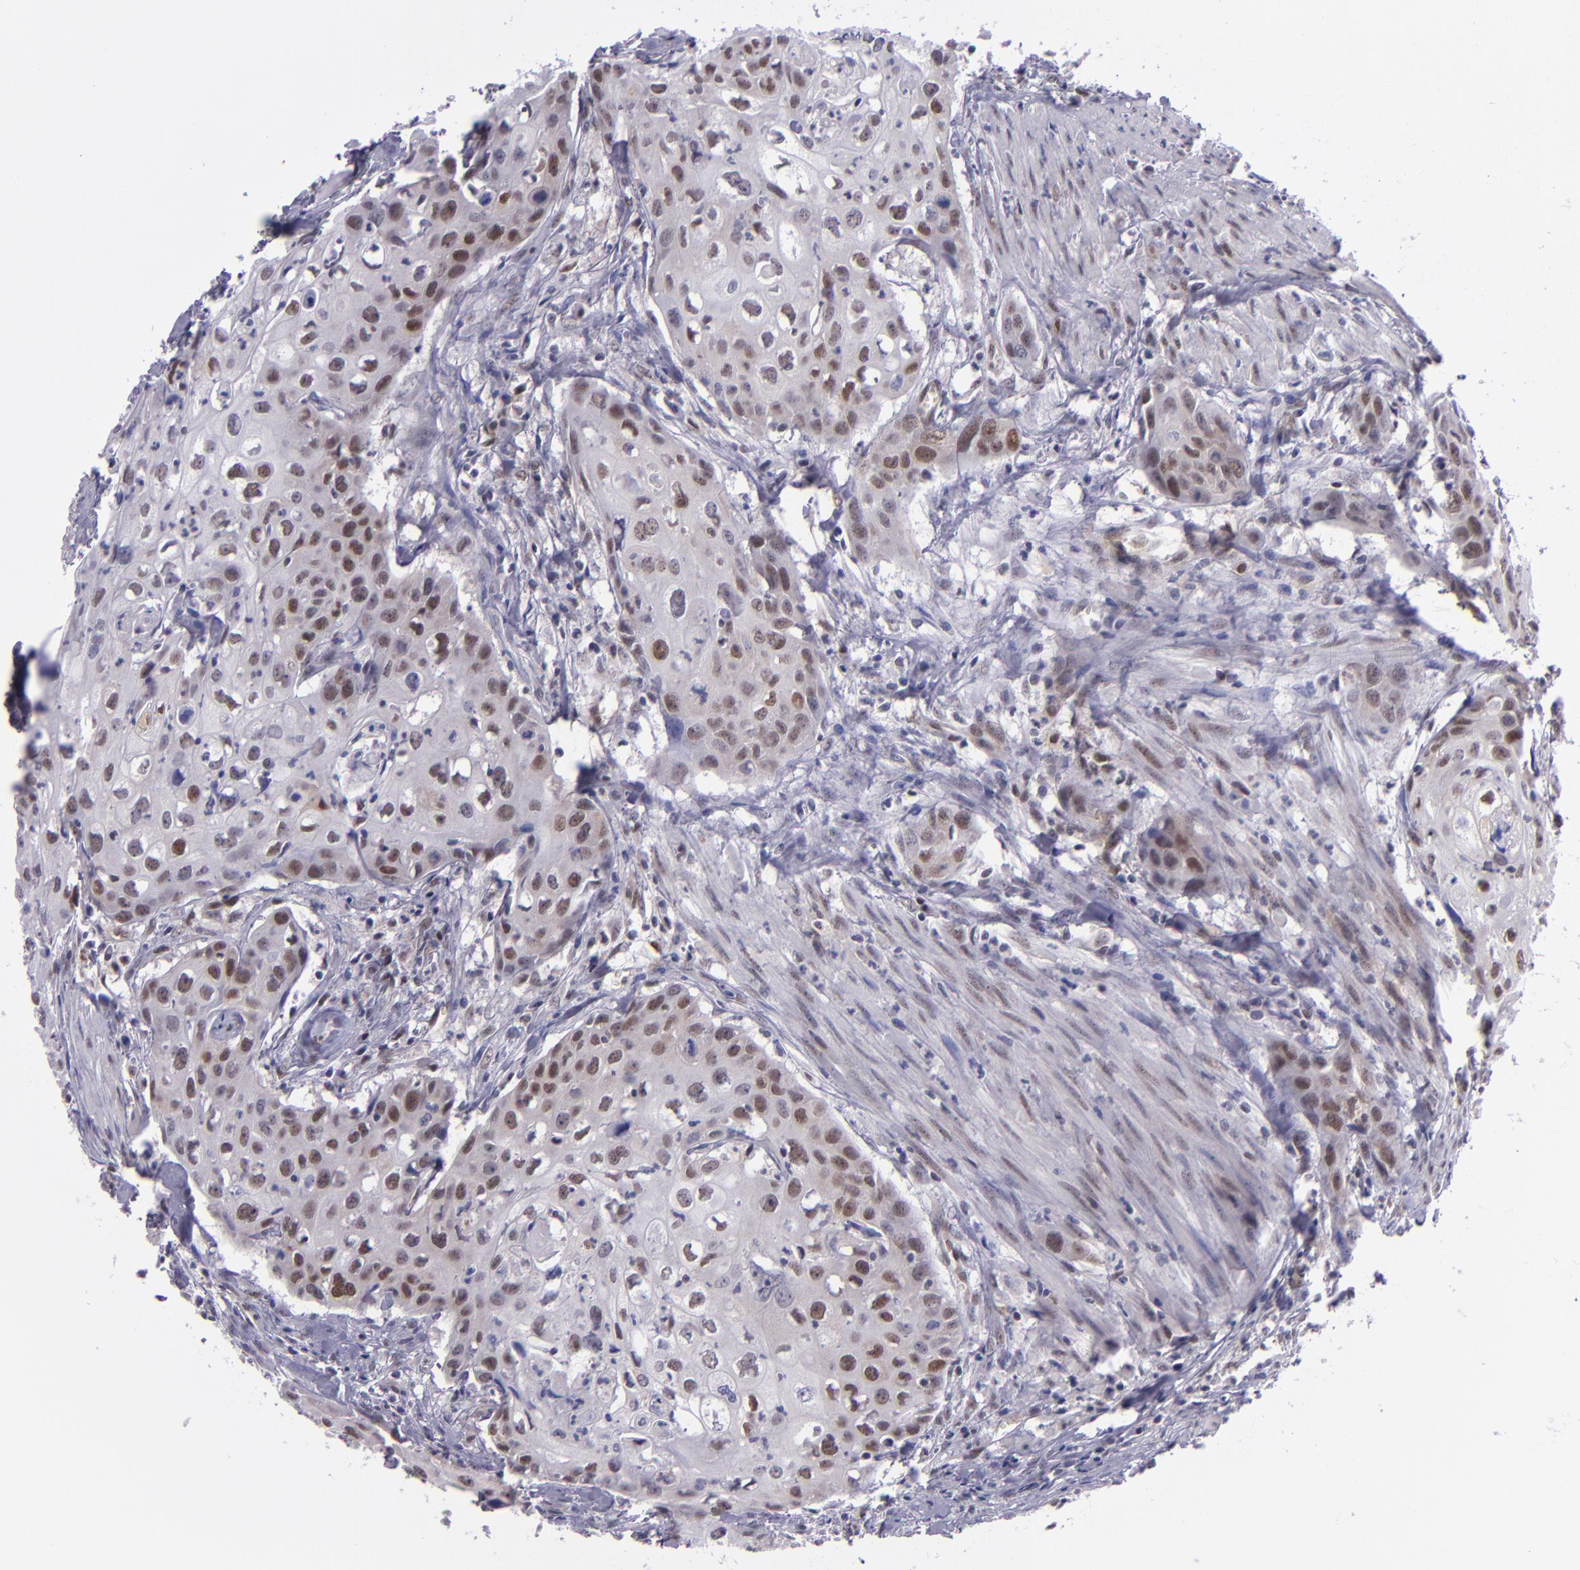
{"staining": {"intensity": "moderate", "quantity": "25%-75%", "location": "nuclear"}, "tissue": "urothelial cancer", "cell_type": "Tumor cells", "image_type": "cancer", "snomed": [{"axis": "morphology", "description": "Urothelial carcinoma, High grade"}, {"axis": "topography", "description": "Urinary bladder"}], "caption": "A brown stain shows moderate nuclear staining of a protein in human urothelial cancer tumor cells. The protein of interest is shown in brown color, while the nuclei are stained blue.", "gene": "BAG1", "patient": {"sex": "male", "age": 54}}